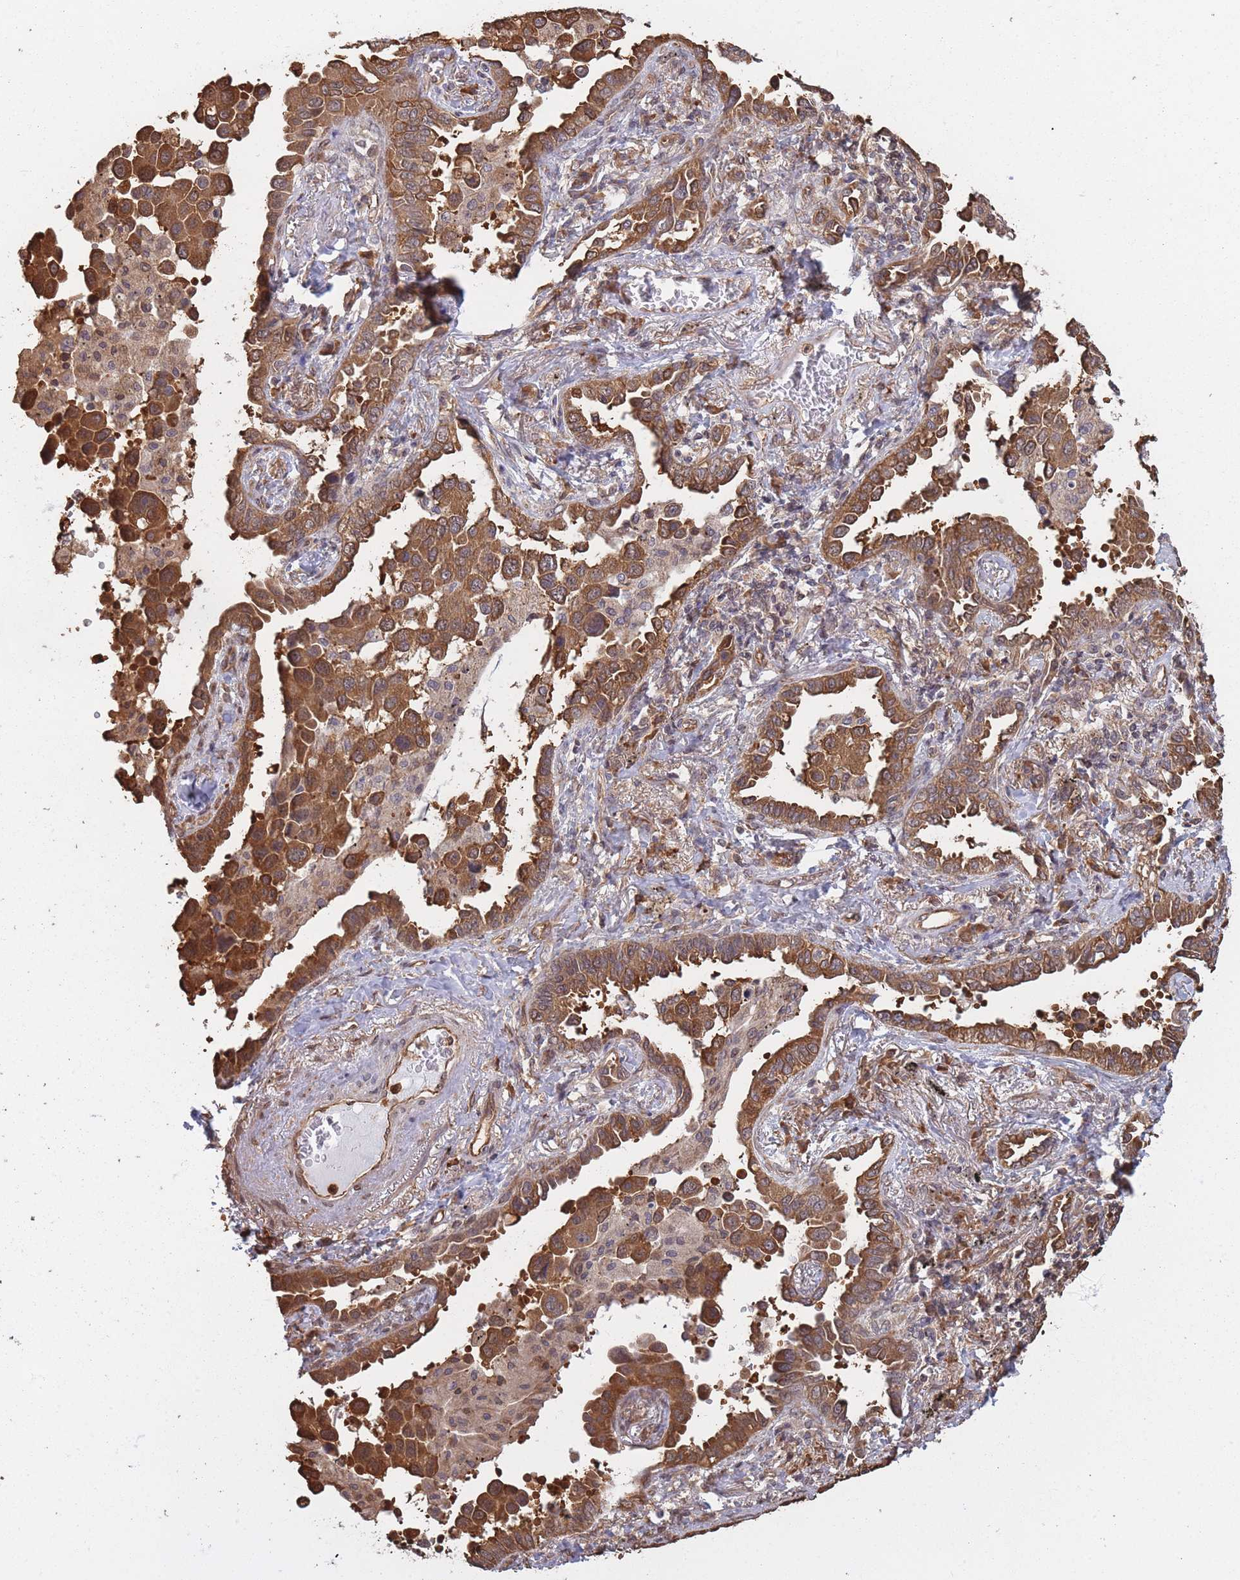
{"staining": {"intensity": "moderate", "quantity": ">75%", "location": "cytoplasmic/membranous"}, "tissue": "lung cancer", "cell_type": "Tumor cells", "image_type": "cancer", "snomed": [{"axis": "morphology", "description": "Adenocarcinoma, NOS"}, {"axis": "topography", "description": "Lung"}], "caption": "Human lung adenocarcinoma stained with a protein marker exhibits moderate staining in tumor cells.", "gene": "ARL13B", "patient": {"sex": "male", "age": 67}}